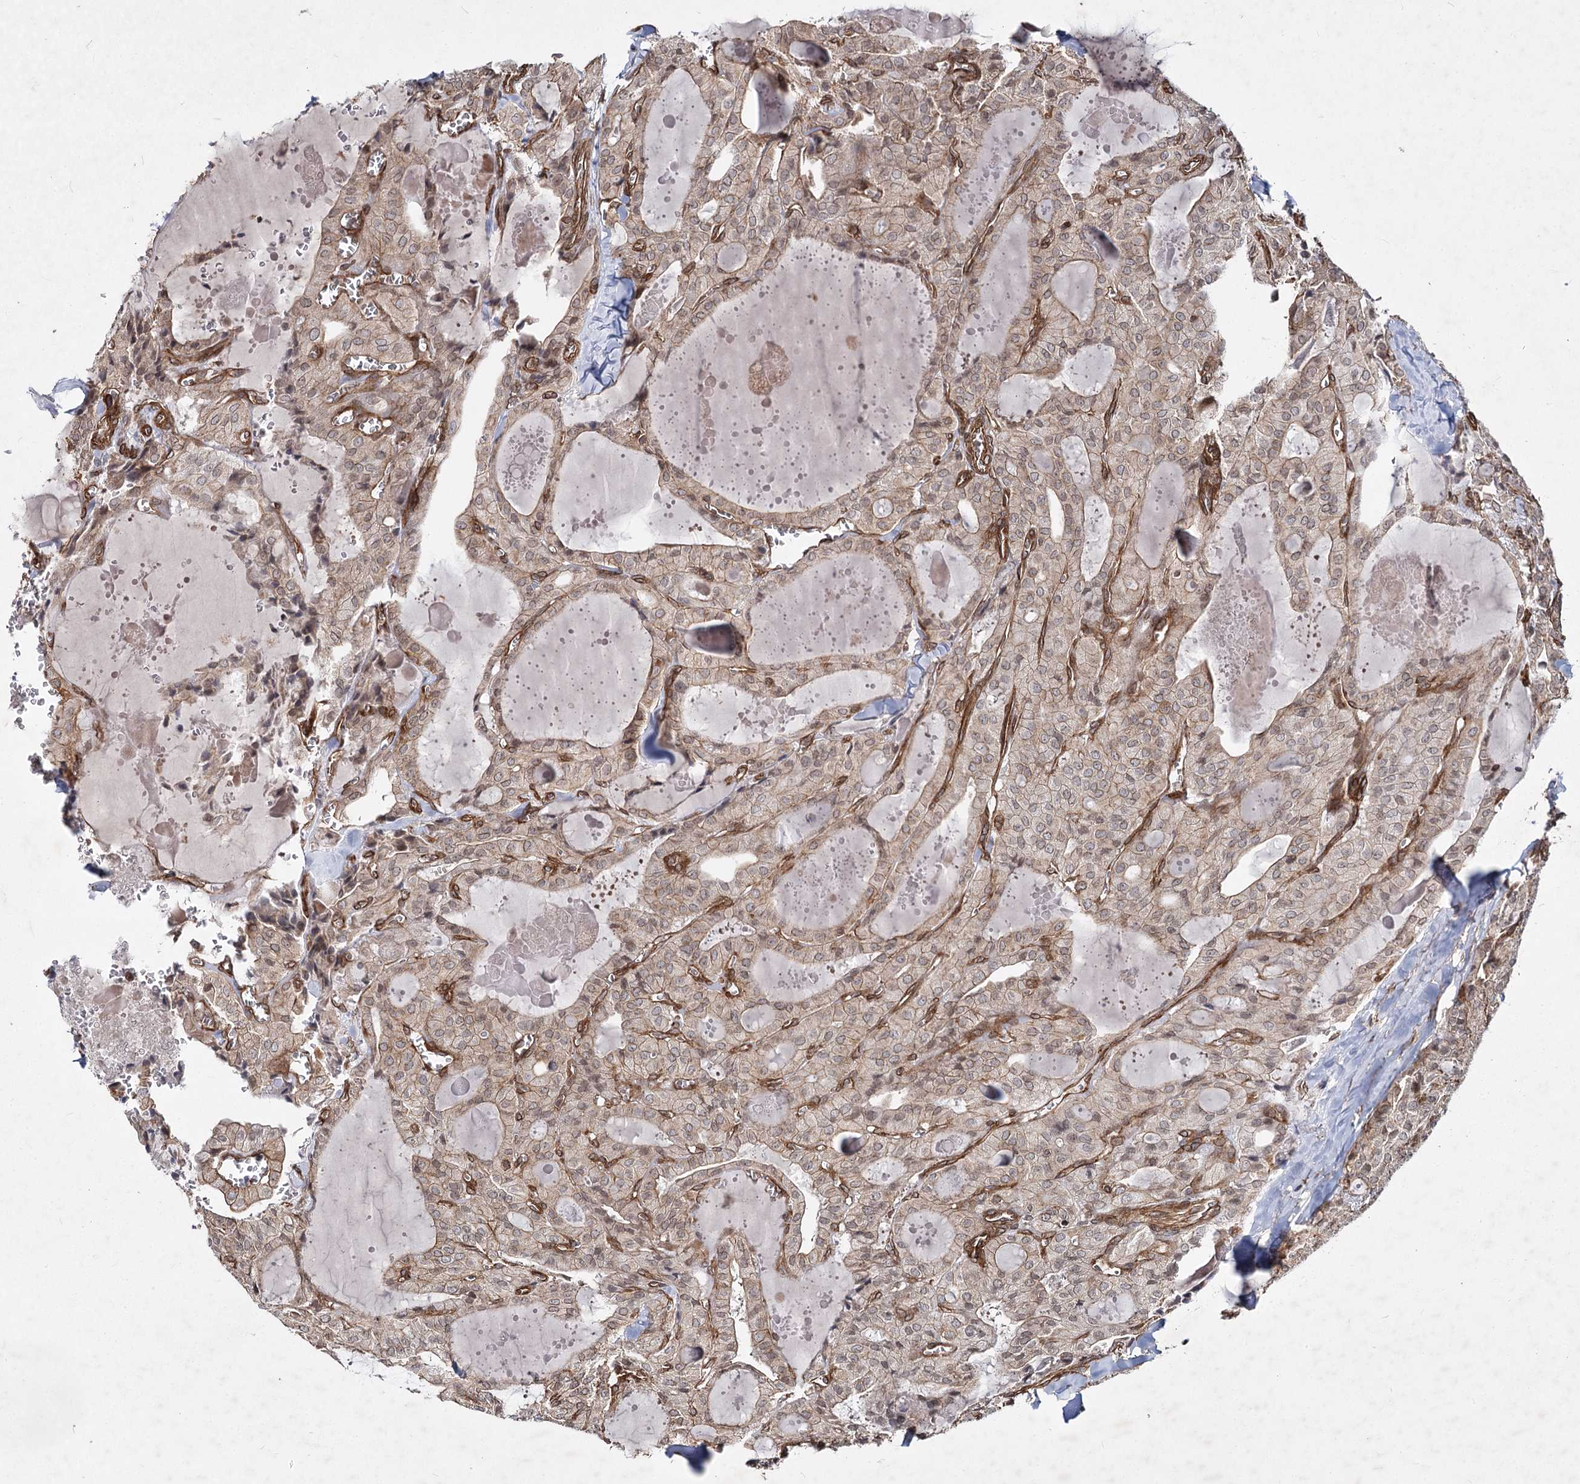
{"staining": {"intensity": "moderate", "quantity": ">75%", "location": "cytoplasmic/membranous"}, "tissue": "thyroid cancer", "cell_type": "Tumor cells", "image_type": "cancer", "snomed": [{"axis": "morphology", "description": "Papillary adenocarcinoma, NOS"}, {"axis": "topography", "description": "Thyroid gland"}], "caption": "Immunohistochemistry (DAB) staining of human thyroid papillary adenocarcinoma displays moderate cytoplasmic/membranous protein staining in about >75% of tumor cells.", "gene": "IQSEC1", "patient": {"sex": "male", "age": 52}}